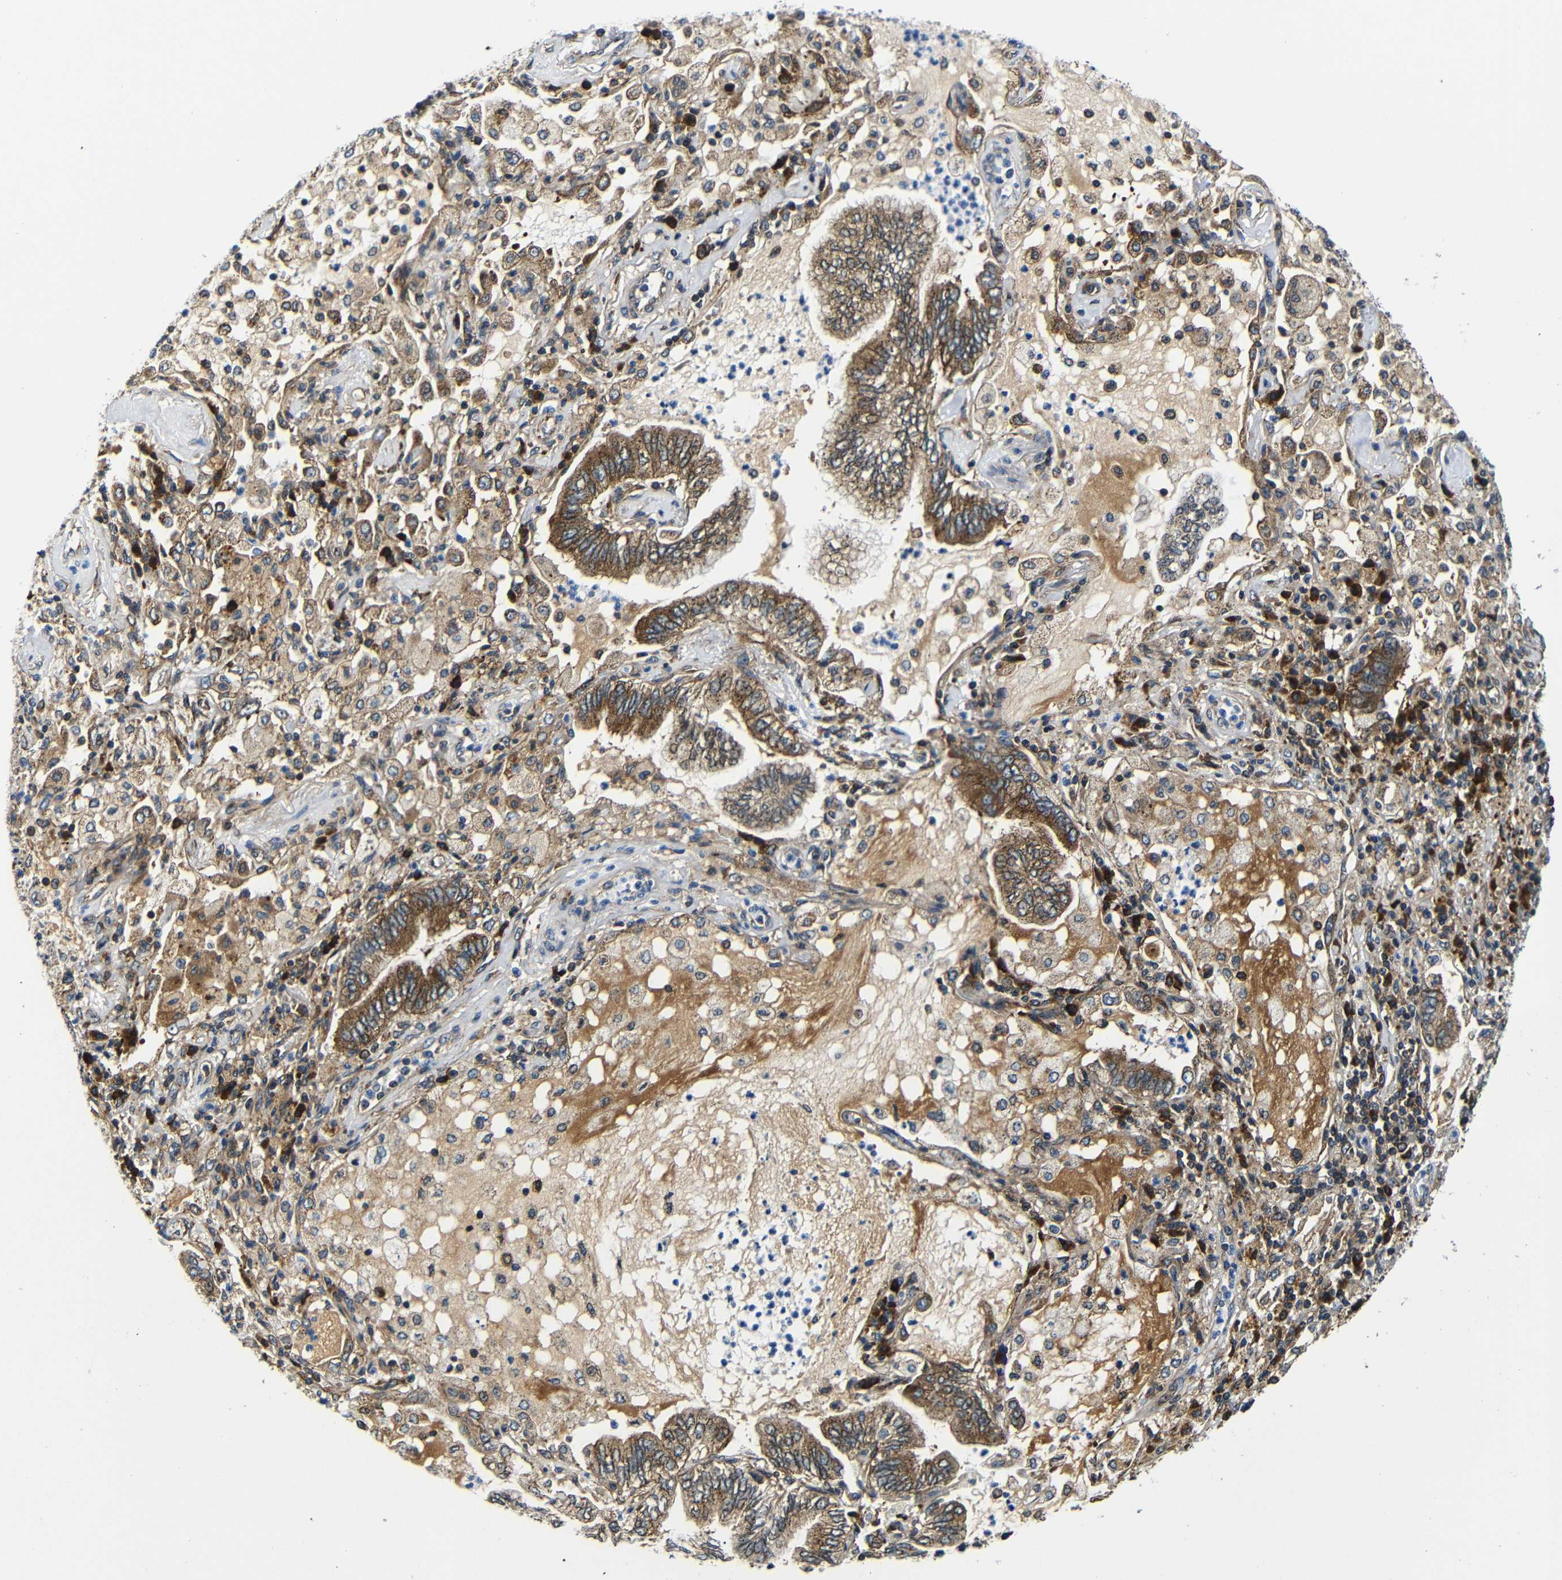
{"staining": {"intensity": "moderate", "quantity": ">75%", "location": "cytoplasmic/membranous"}, "tissue": "lung cancer", "cell_type": "Tumor cells", "image_type": "cancer", "snomed": [{"axis": "morphology", "description": "Normal tissue, NOS"}, {"axis": "morphology", "description": "Adenocarcinoma, NOS"}, {"axis": "topography", "description": "Bronchus"}, {"axis": "topography", "description": "Lung"}], "caption": "Lung adenocarcinoma stained for a protein displays moderate cytoplasmic/membranous positivity in tumor cells.", "gene": "ABCE1", "patient": {"sex": "female", "age": 70}}